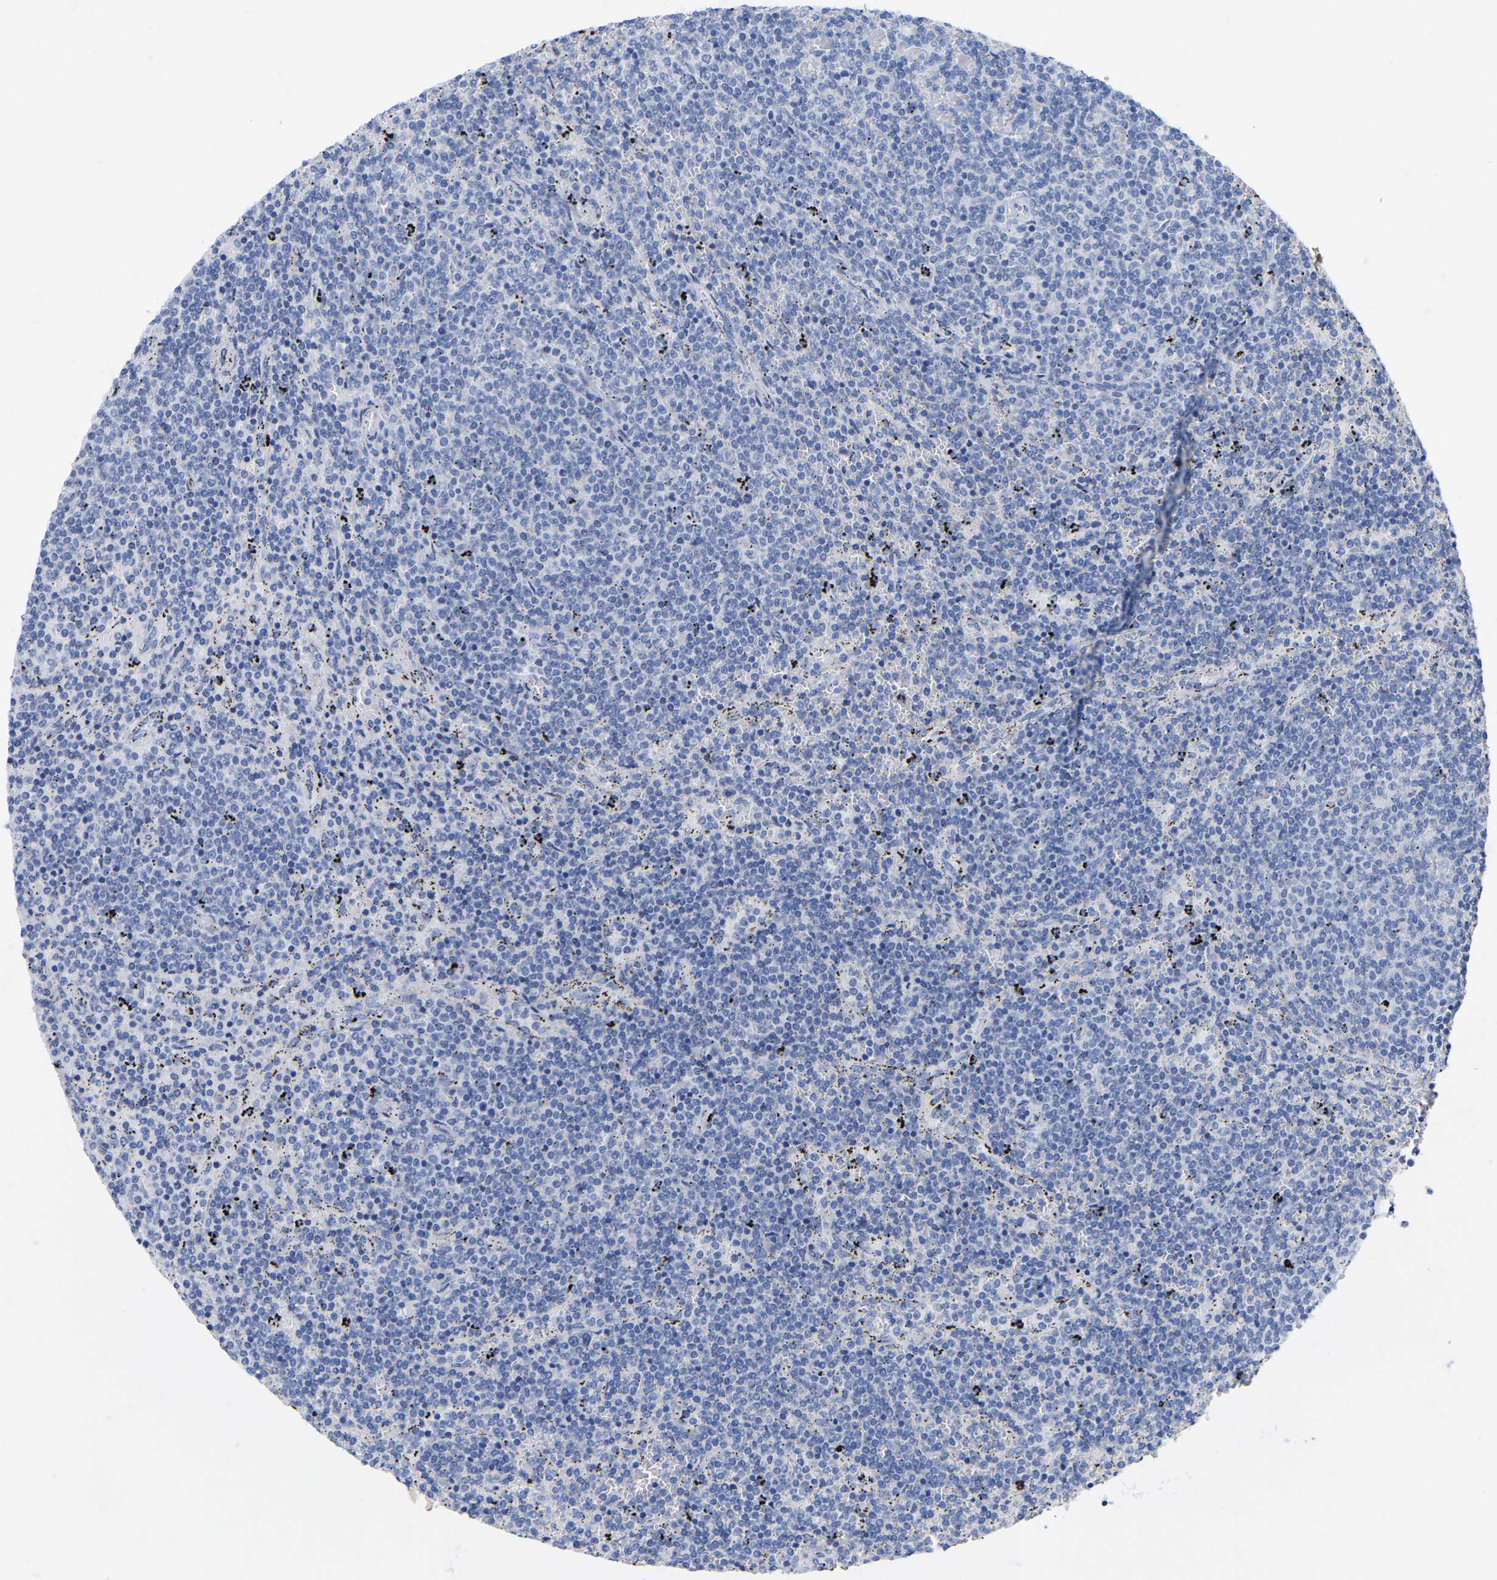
{"staining": {"intensity": "negative", "quantity": "none", "location": "none"}, "tissue": "lymphoma", "cell_type": "Tumor cells", "image_type": "cancer", "snomed": [{"axis": "morphology", "description": "Malignant lymphoma, non-Hodgkin's type, Low grade"}, {"axis": "topography", "description": "Spleen"}], "caption": "Tumor cells are negative for brown protein staining in lymphoma. Nuclei are stained in blue.", "gene": "STRIP2", "patient": {"sex": "female", "age": 50}}